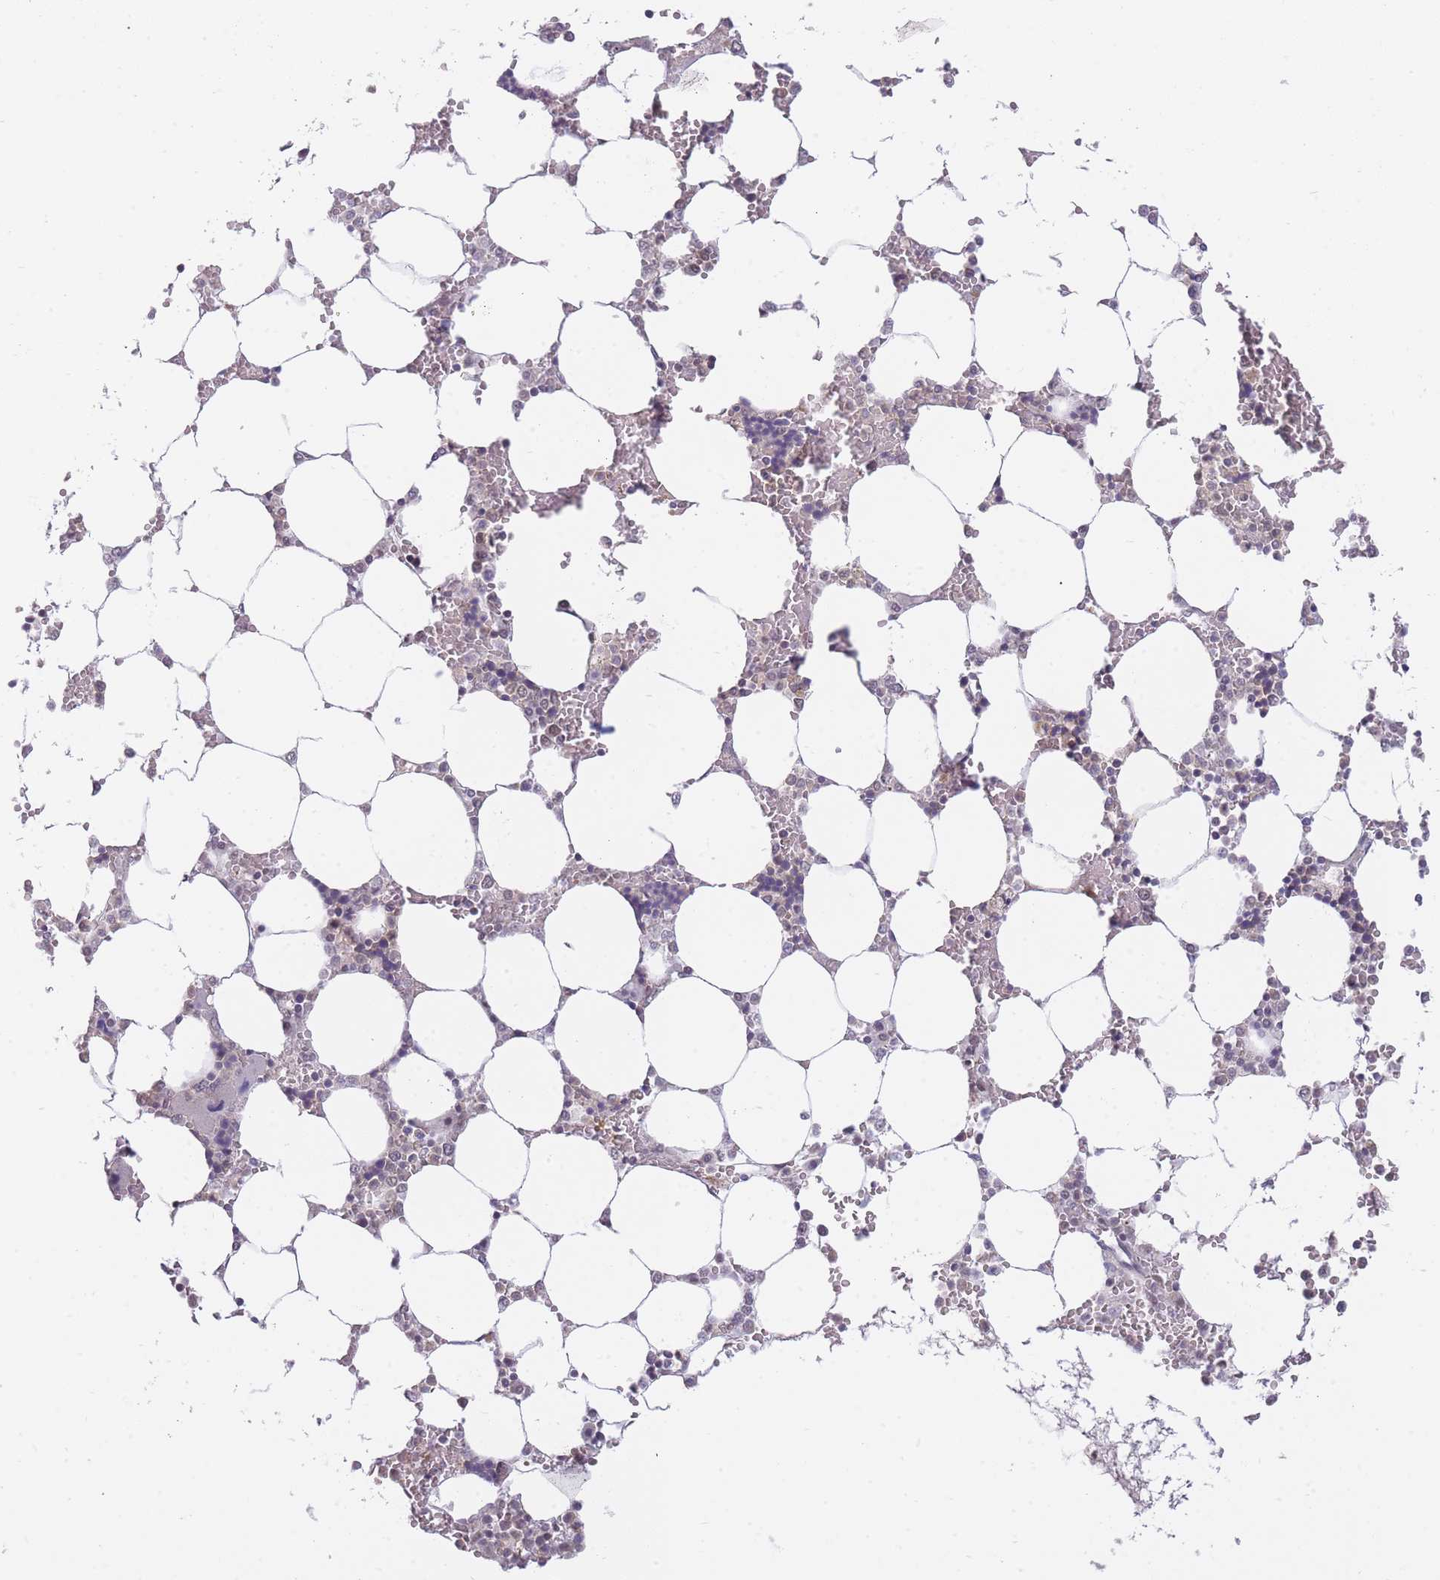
{"staining": {"intensity": "negative", "quantity": "none", "location": "none"}, "tissue": "bone marrow", "cell_type": "Hematopoietic cells", "image_type": "normal", "snomed": [{"axis": "morphology", "description": "Normal tissue, NOS"}, {"axis": "topography", "description": "Bone marrow"}], "caption": "Immunohistochemistry (IHC) photomicrograph of normal human bone marrow stained for a protein (brown), which shows no staining in hematopoietic cells. (DAB IHC with hematoxylin counter stain).", "gene": "GOLGA6L1", "patient": {"sex": "male", "age": 64}}